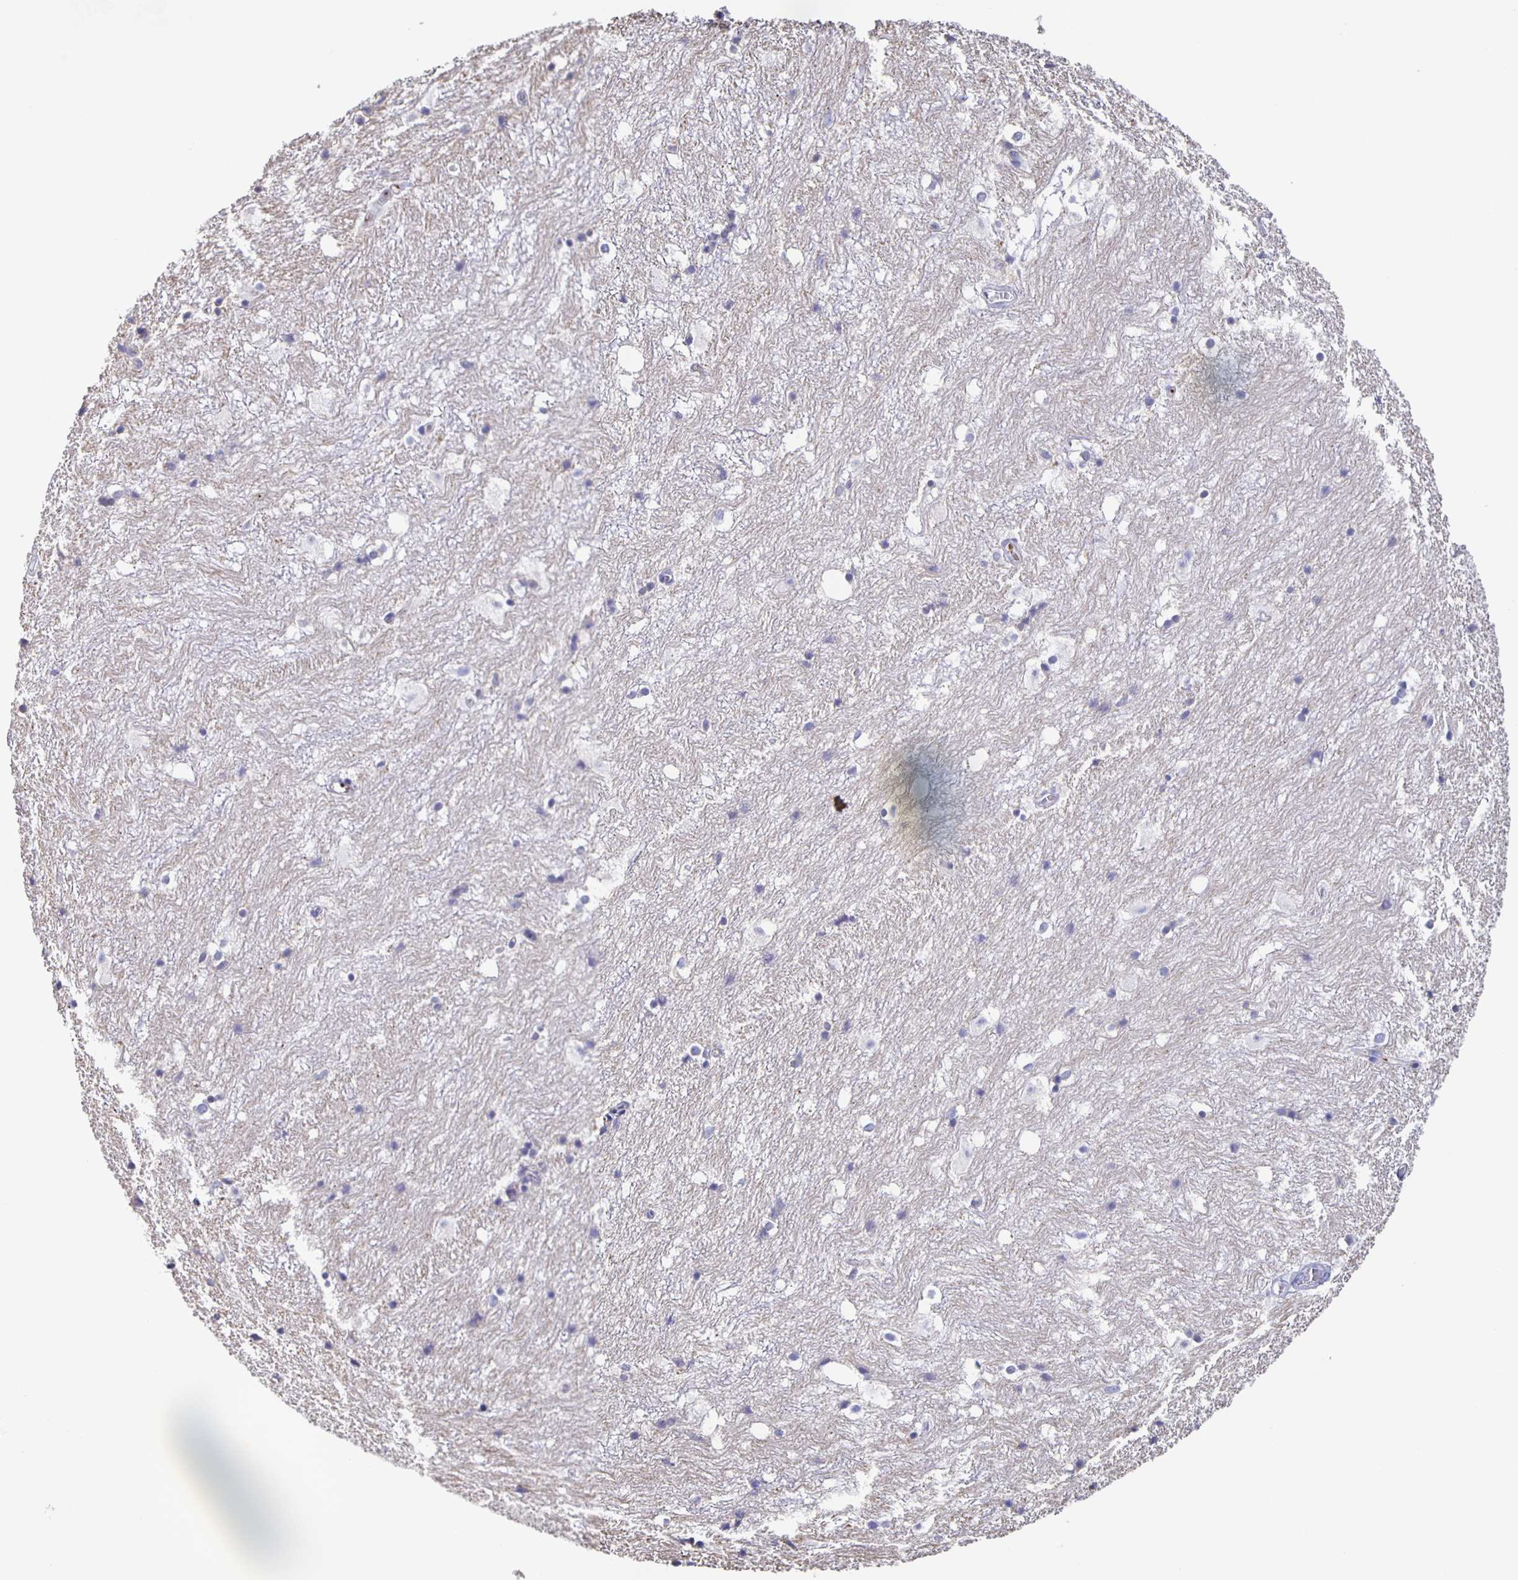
{"staining": {"intensity": "negative", "quantity": "none", "location": "none"}, "tissue": "hippocampus", "cell_type": "Glial cells", "image_type": "normal", "snomed": [{"axis": "morphology", "description": "Normal tissue, NOS"}, {"axis": "topography", "description": "Hippocampus"}], "caption": "Immunohistochemical staining of normal human hippocampus reveals no significant staining in glial cells.", "gene": "FGA", "patient": {"sex": "female", "age": 52}}